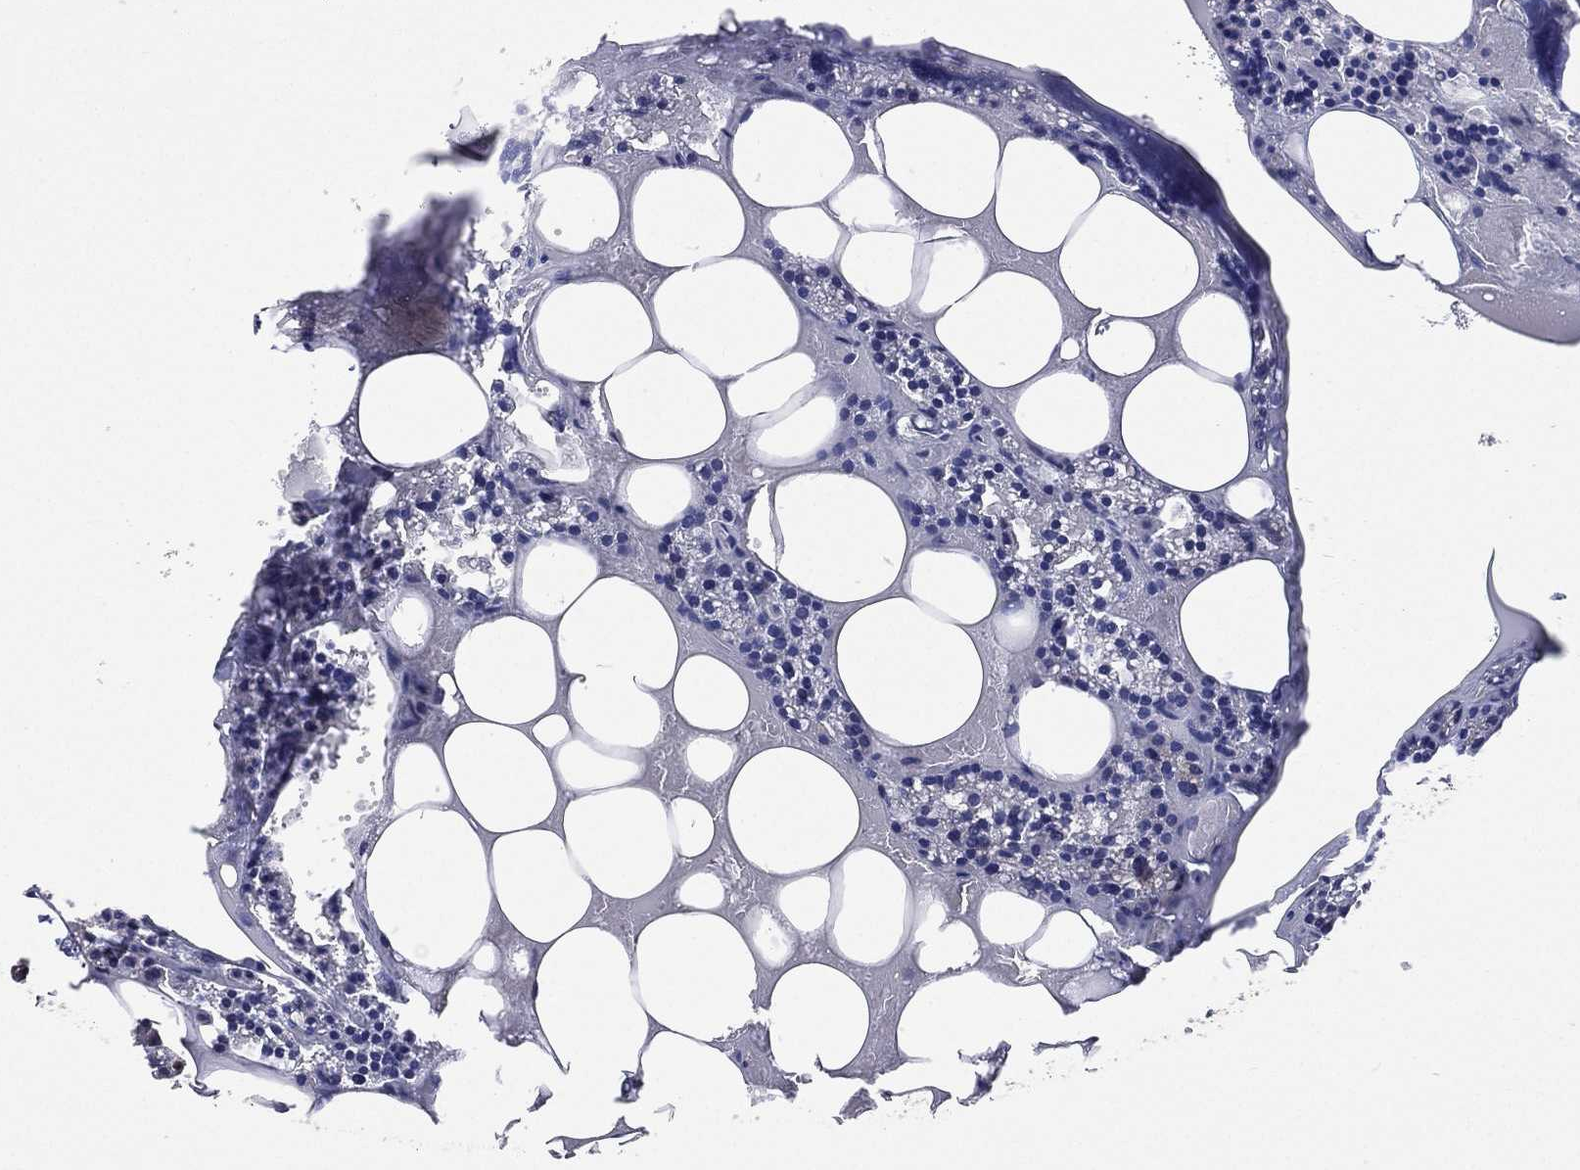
{"staining": {"intensity": "negative", "quantity": "none", "location": "none"}, "tissue": "parathyroid gland", "cell_type": "Glandular cells", "image_type": "normal", "snomed": [{"axis": "morphology", "description": "Normal tissue, NOS"}, {"axis": "topography", "description": "Parathyroid gland"}], "caption": "Glandular cells show no significant protein expression in normal parathyroid gland.", "gene": "MTAP", "patient": {"sex": "female", "age": 83}}